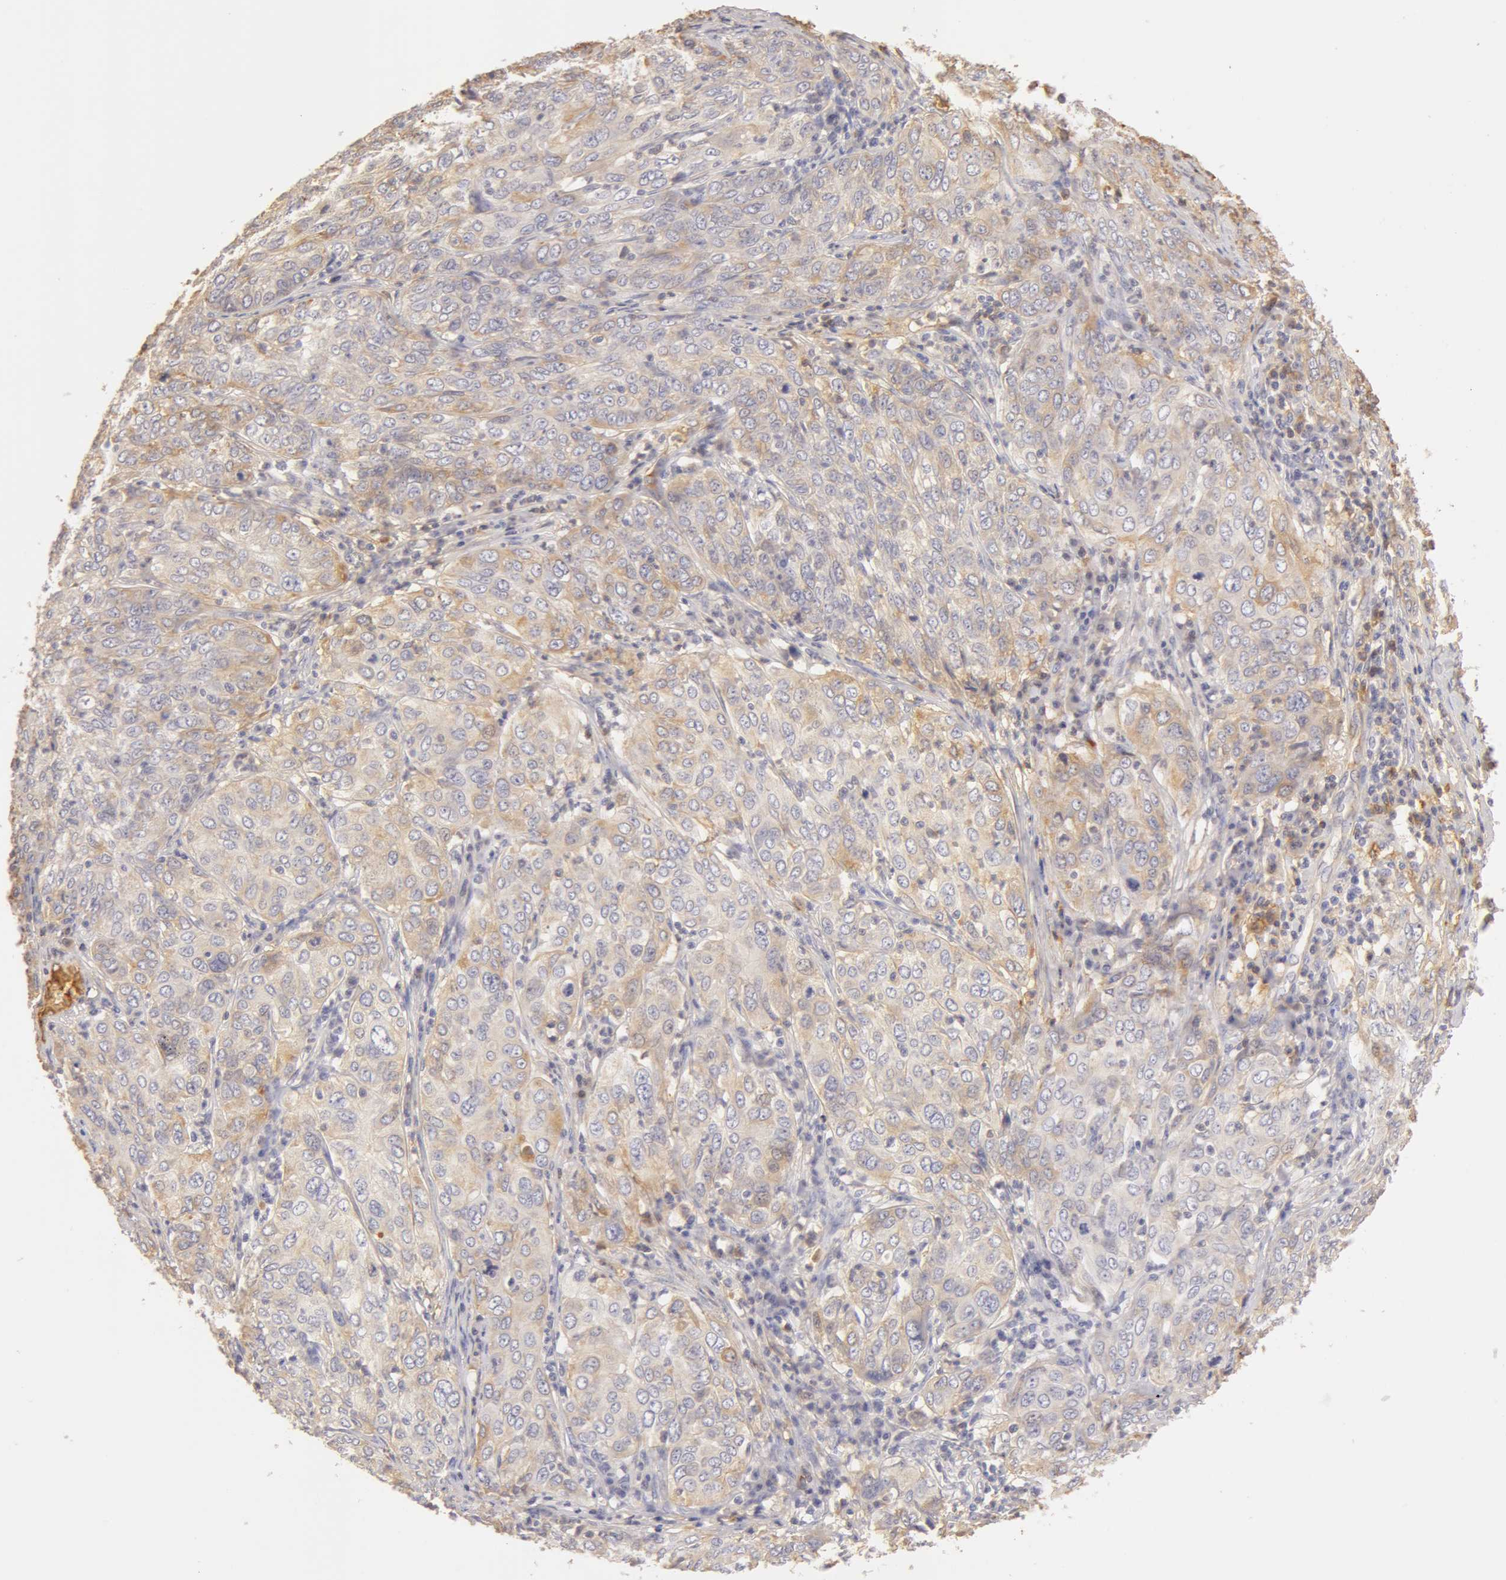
{"staining": {"intensity": "weak", "quantity": ">75%", "location": "cytoplasmic/membranous"}, "tissue": "cervical cancer", "cell_type": "Tumor cells", "image_type": "cancer", "snomed": [{"axis": "morphology", "description": "Squamous cell carcinoma, NOS"}, {"axis": "topography", "description": "Cervix"}], "caption": "The photomicrograph exhibits a brown stain indicating the presence of a protein in the cytoplasmic/membranous of tumor cells in cervical squamous cell carcinoma.", "gene": "TF", "patient": {"sex": "female", "age": 38}}